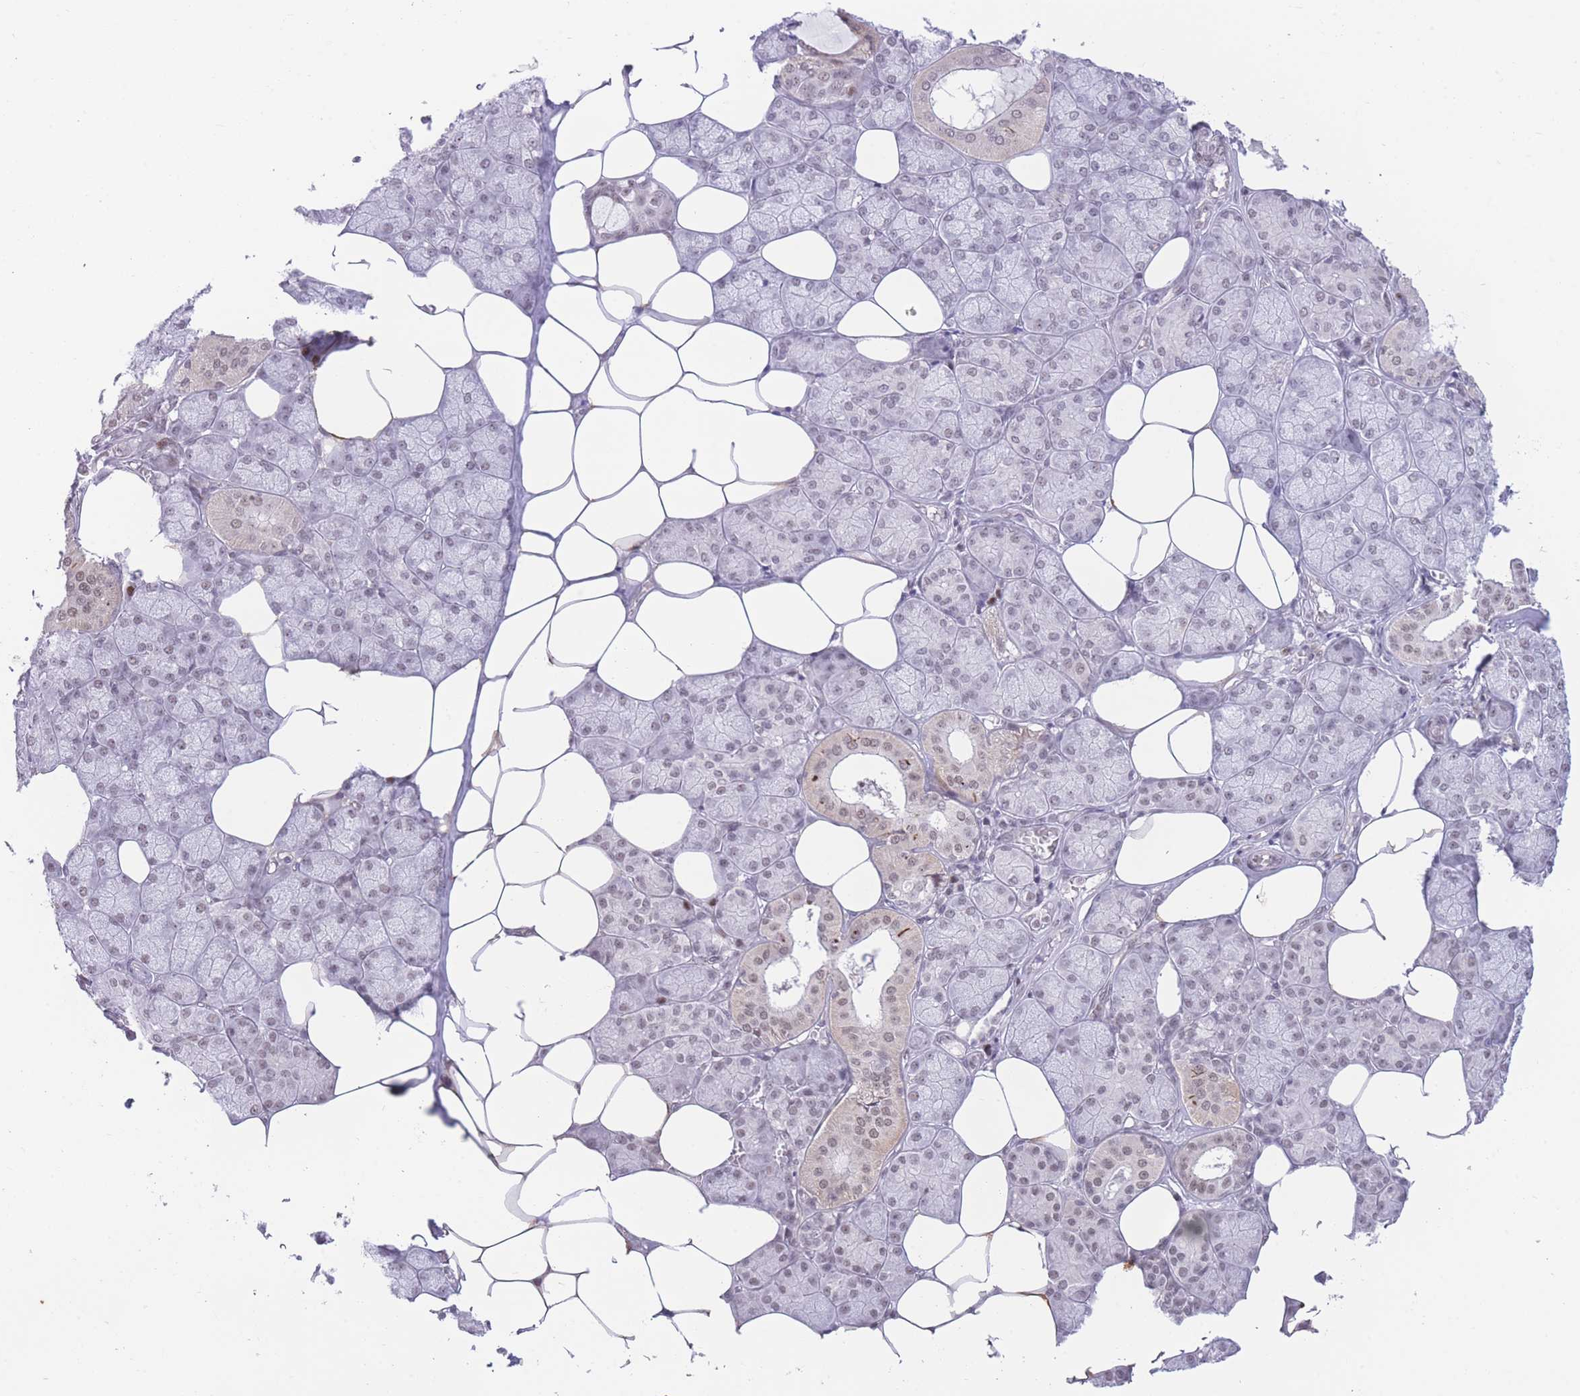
{"staining": {"intensity": "moderate", "quantity": "25%-75%", "location": "nuclear"}, "tissue": "salivary gland", "cell_type": "Glandular cells", "image_type": "normal", "snomed": [{"axis": "morphology", "description": "Normal tissue, NOS"}, {"axis": "topography", "description": "Salivary gland"}], "caption": "An immunohistochemistry image of unremarkable tissue is shown. Protein staining in brown highlights moderate nuclear positivity in salivary gland within glandular cells.", "gene": "PCIF1", "patient": {"sex": "male", "age": 62}}